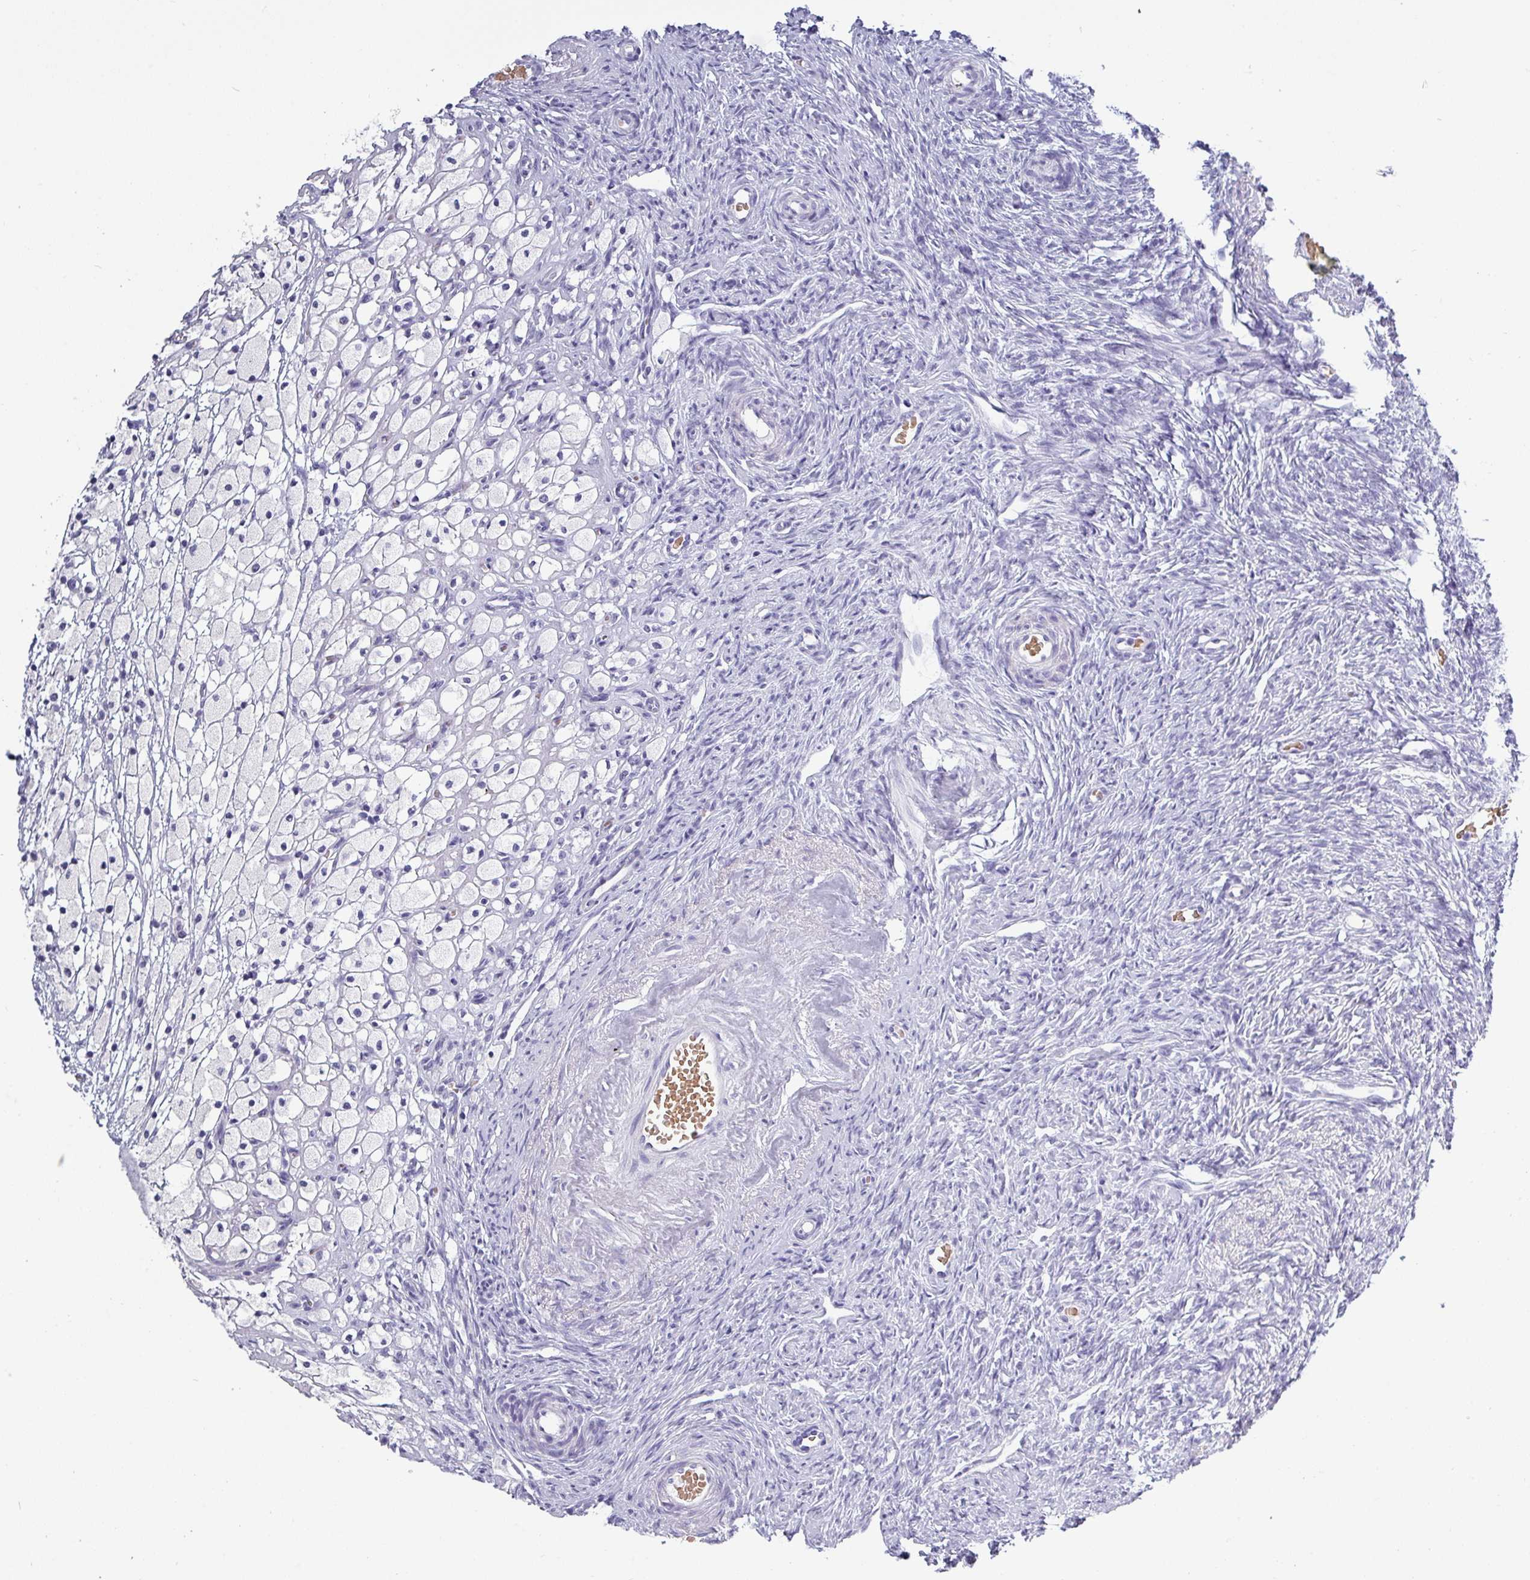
{"staining": {"intensity": "negative", "quantity": "none", "location": "none"}, "tissue": "ovary", "cell_type": "Follicle cells", "image_type": "normal", "snomed": [{"axis": "morphology", "description": "Normal tissue, NOS"}, {"axis": "topography", "description": "Ovary"}], "caption": "High power microscopy histopathology image of an immunohistochemistry (IHC) micrograph of normal ovary, revealing no significant positivity in follicle cells.", "gene": "CRYBB2", "patient": {"sex": "female", "age": 51}}